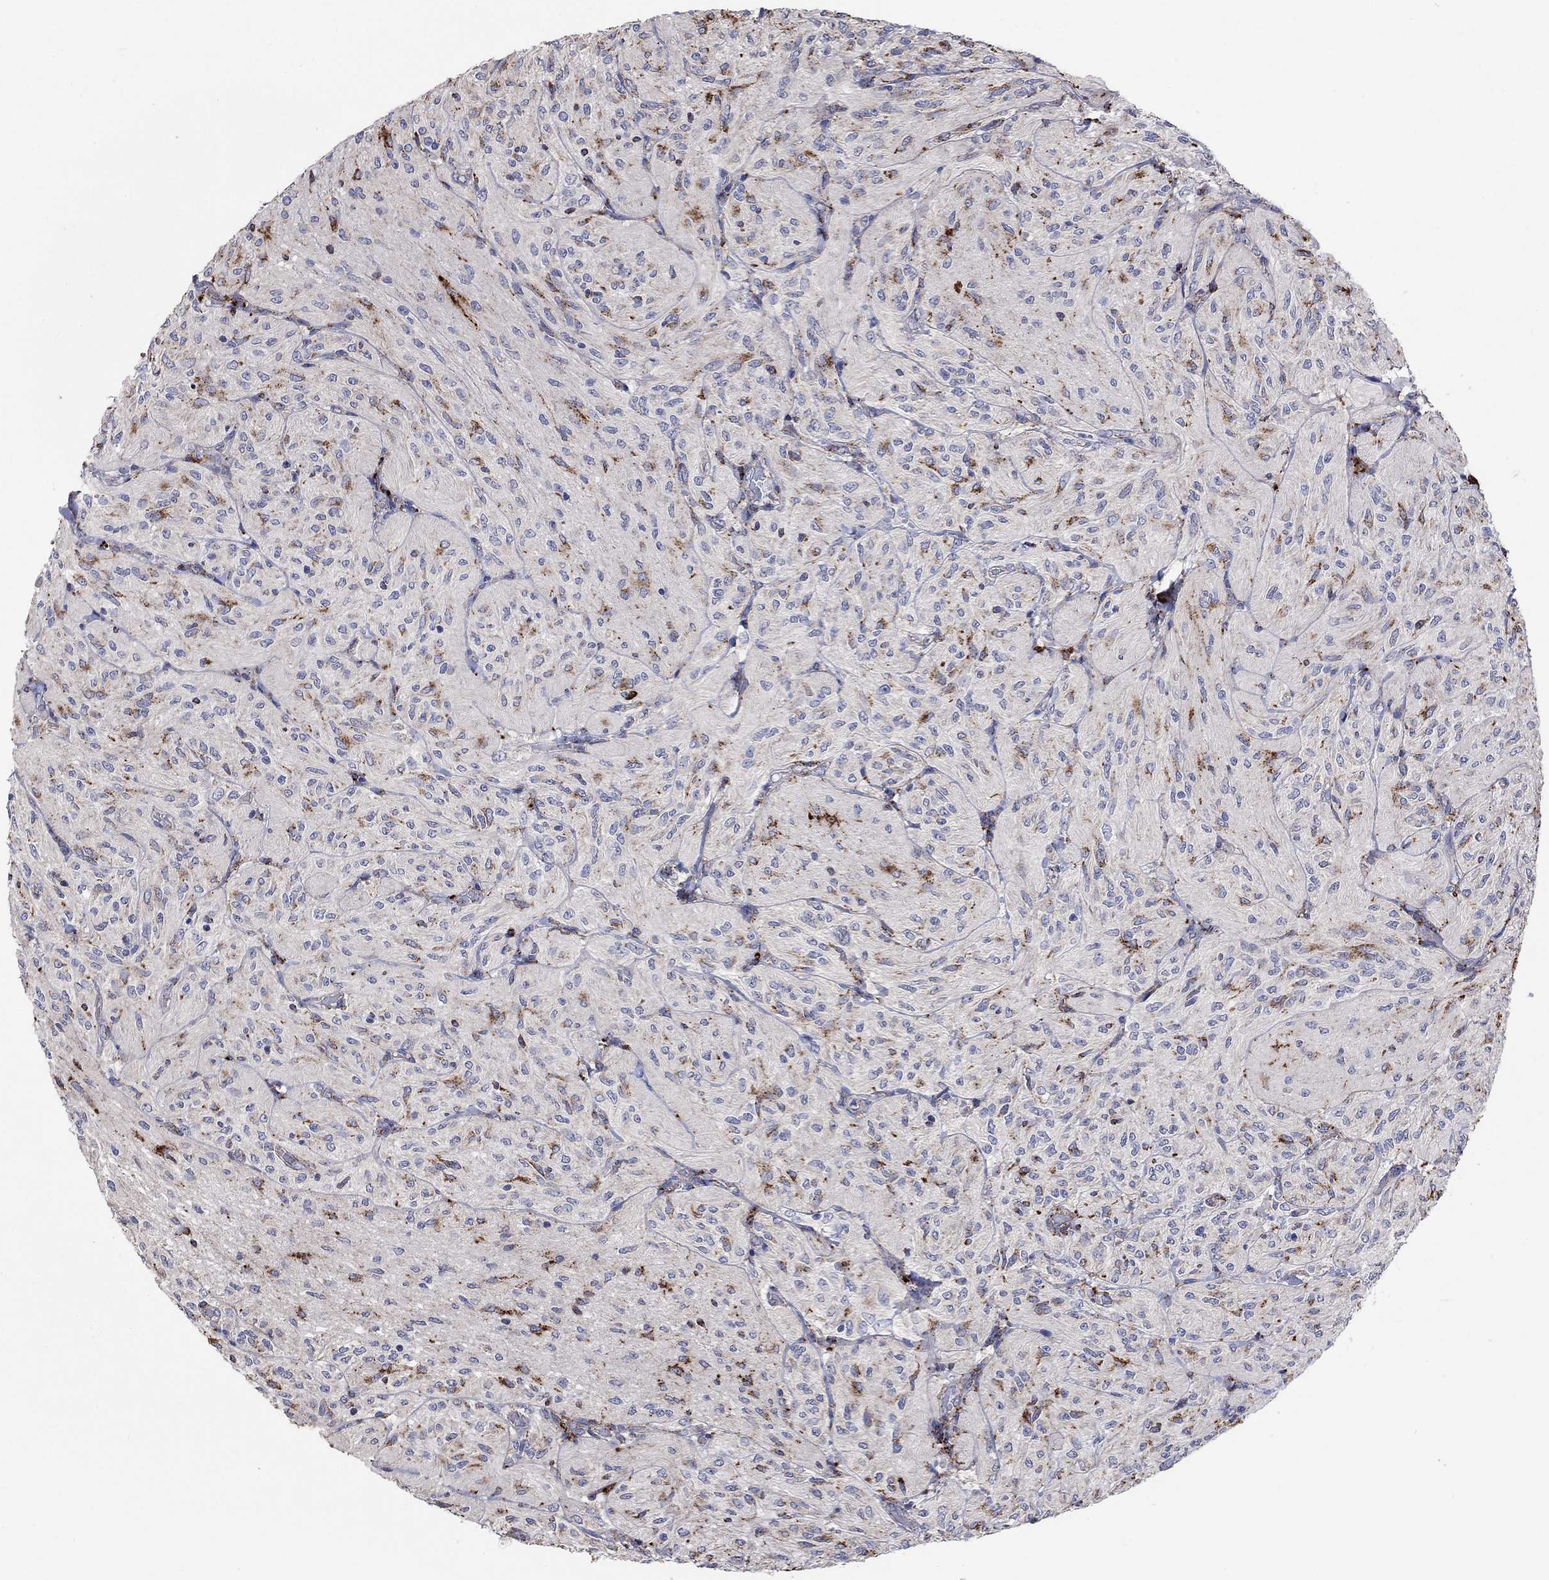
{"staining": {"intensity": "strong", "quantity": "<25%", "location": "cytoplasmic/membranous"}, "tissue": "glioma", "cell_type": "Tumor cells", "image_type": "cancer", "snomed": [{"axis": "morphology", "description": "Glioma, malignant, Low grade"}, {"axis": "topography", "description": "Brain"}], "caption": "A medium amount of strong cytoplasmic/membranous staining is appreciated in approximately <25% of tumor cells in malignant low-grade glioma tissue.", "gene": "CTSB", "patient": {"sex": "male", "age": 3}}